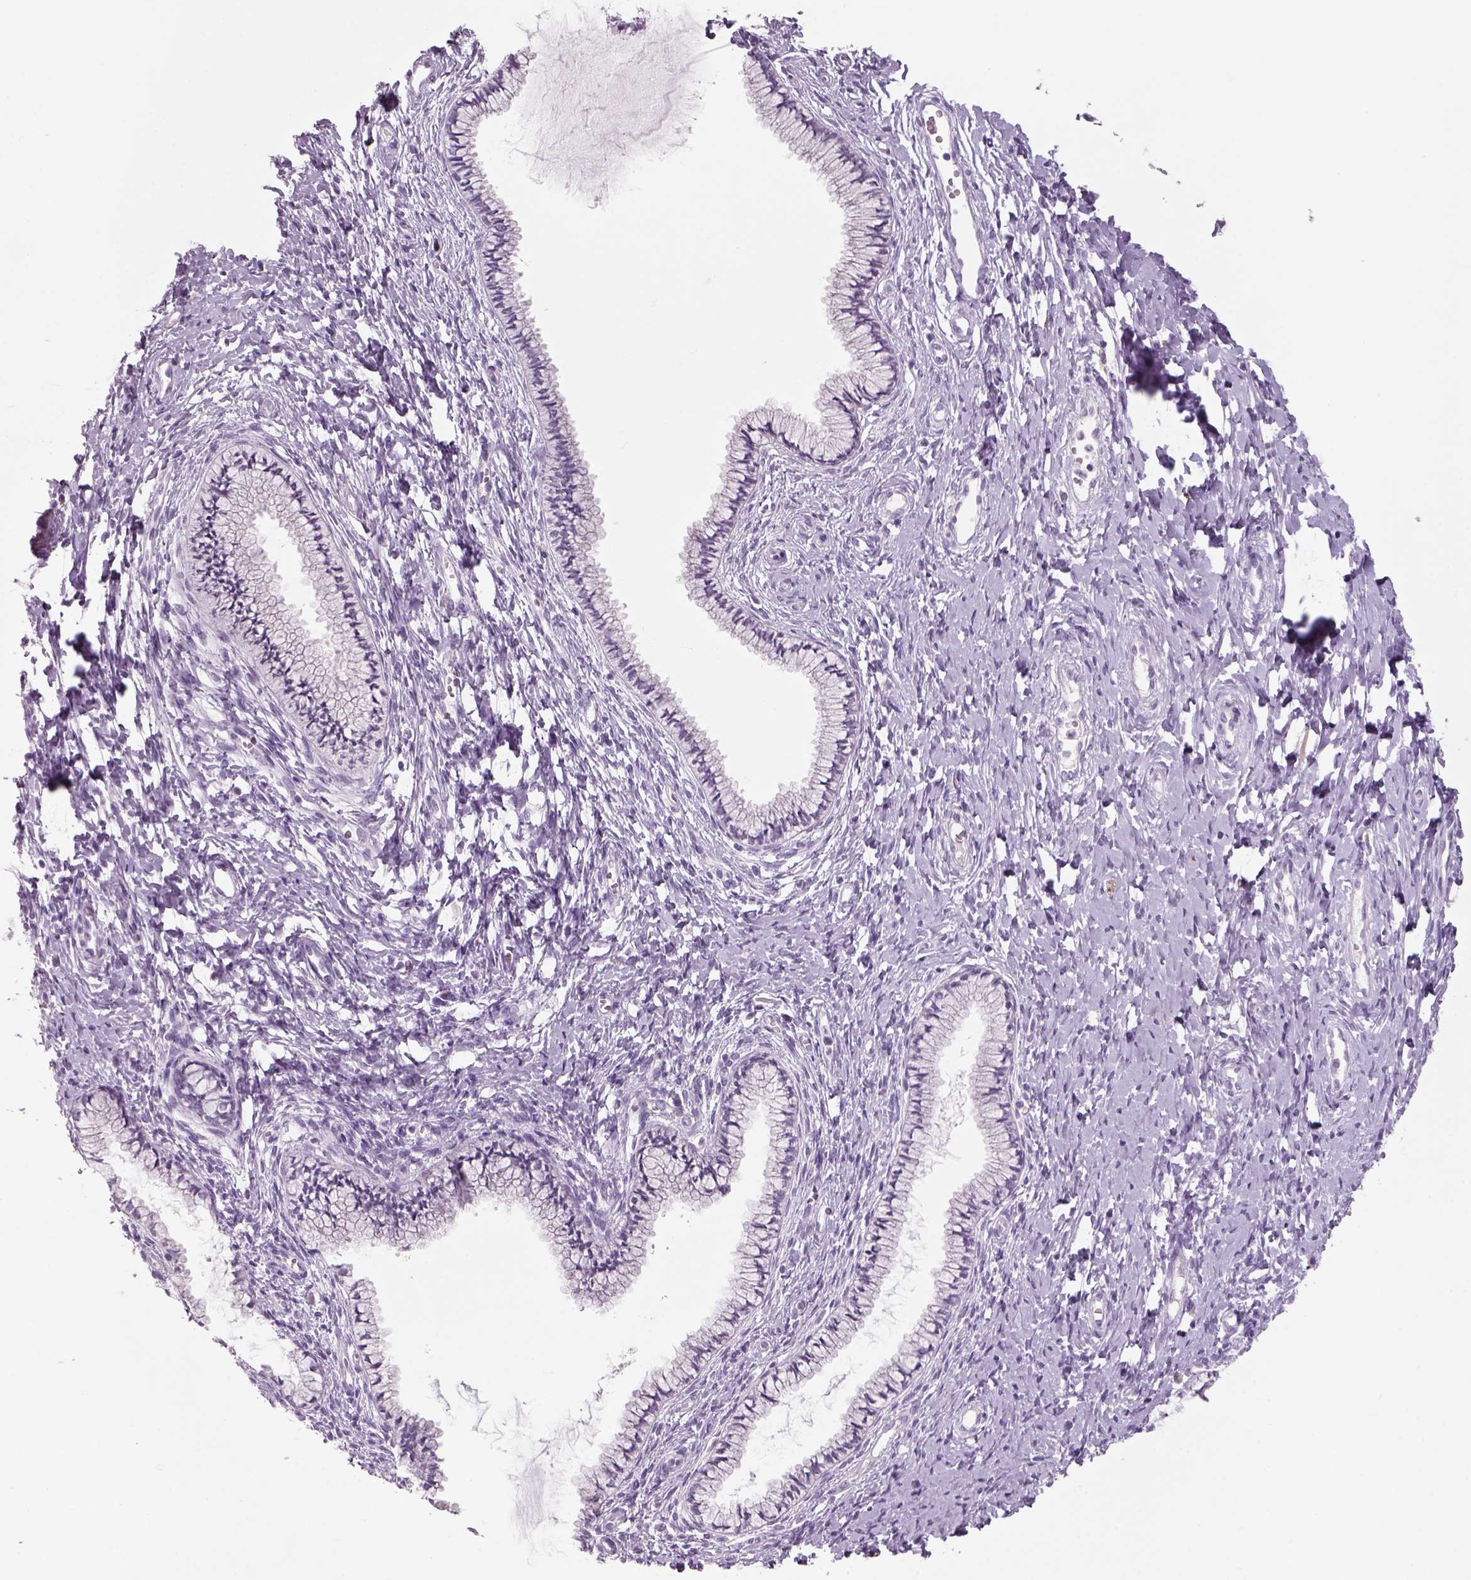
{"staining": {"intensity": "negative", "quantity": "none", "location": "none"}, "tissue": "cervix", "cell_type": "Glandular cells", "image_type": "normal", "snomed": [{"axis": "morphology", "description": "Normal tissue, NOS"}, {"axis": "topography", "description": "Cervix"}], "caption": "The micrograph displays no significant staining in glandular cells of cervix. The staining is performed using DAB brown chromogen with nuclei counter-stained in using hematoxylin.", "gene": "SLC6A2", "patient": {"sex": "female", "age": 40}}